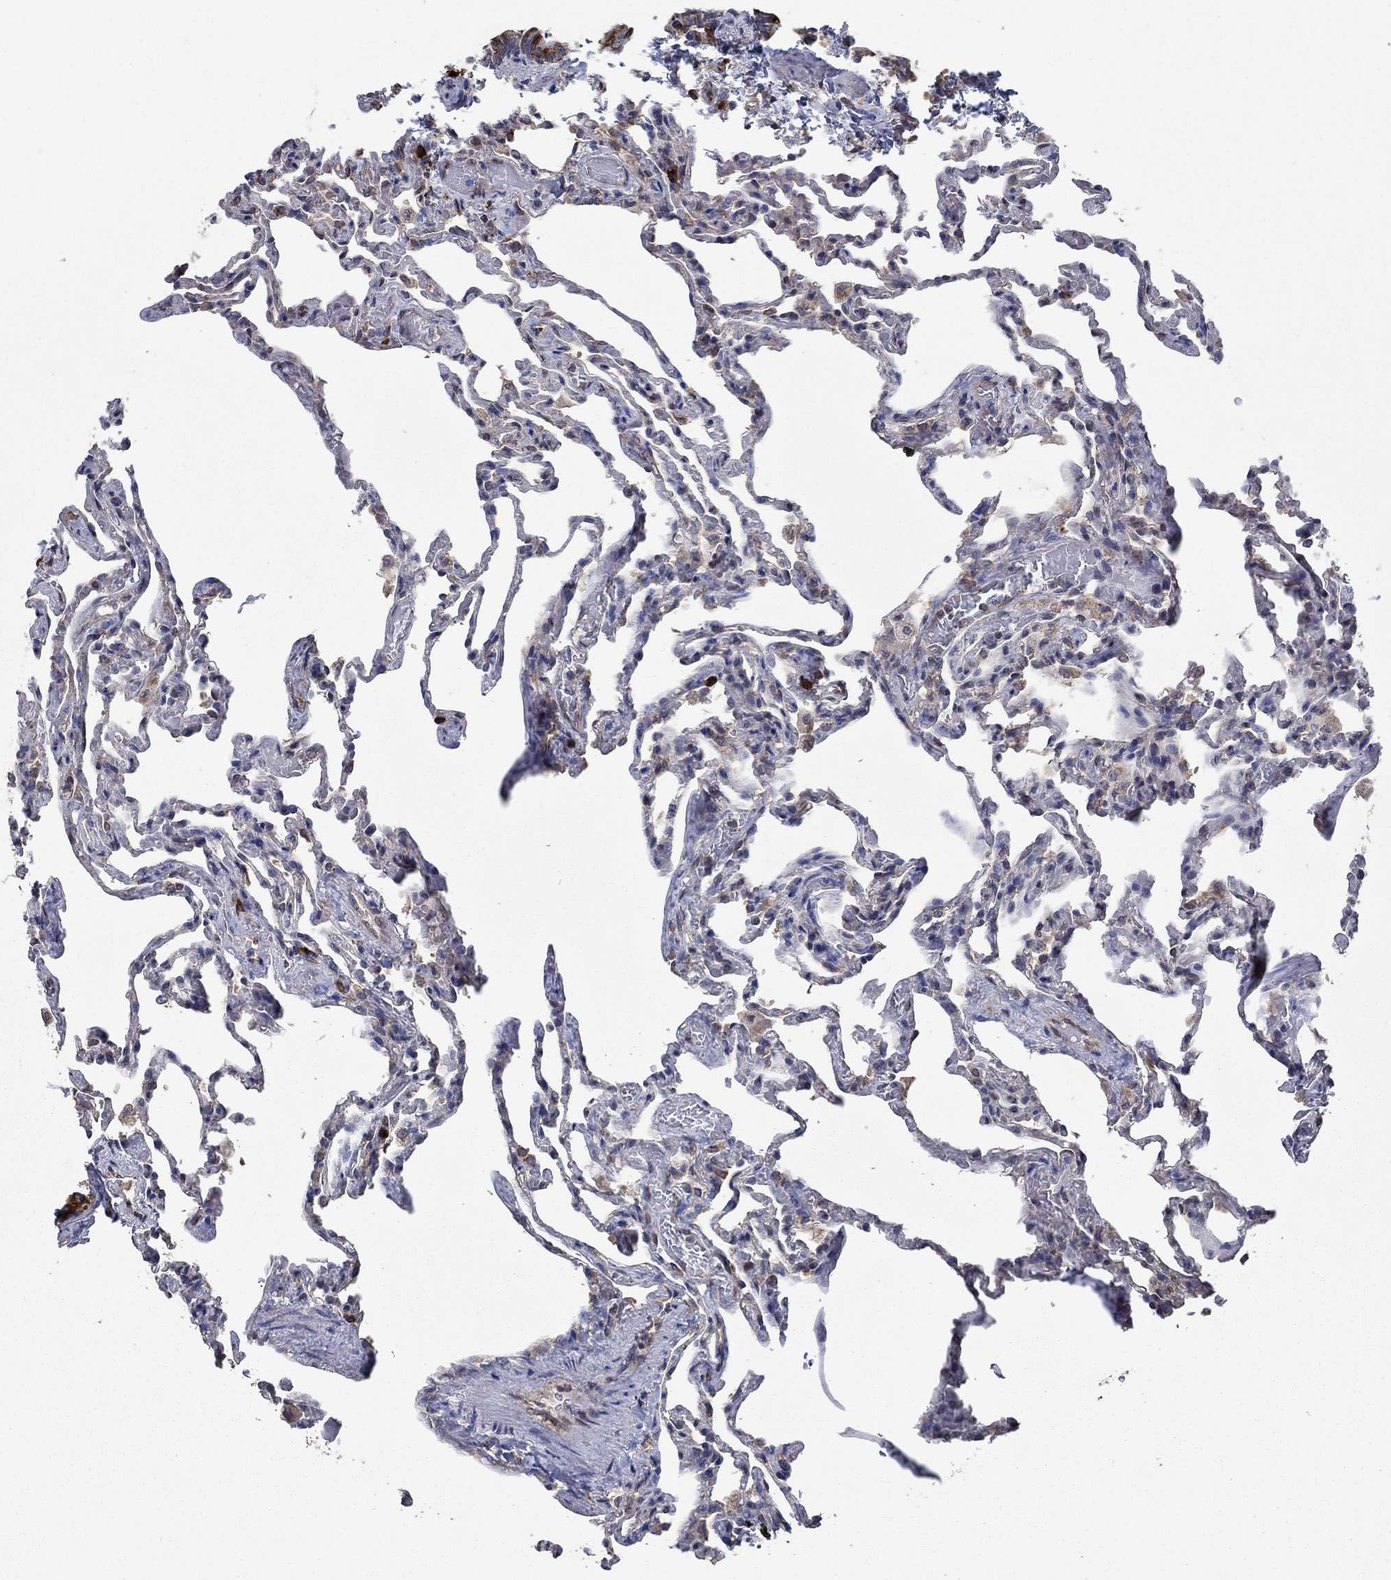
{"staining": {"intensity": "negative", "quantity": "none", "location": "none"}, "tissue": "lung", "cell_type": "Alveolar cells", "image_type": "normal", "snomed": [{"axis": "morphology", "description": "Normal tissue, NOS"}, {"axis": "topography", "description": "Lung"}], "caption": "This is a photomicrograph of immunohistochemistry staining of normal lung, which shows no expression in alveolar cells.", "gene": "HID1", "patient": {"sex": "female", "age": 43}}